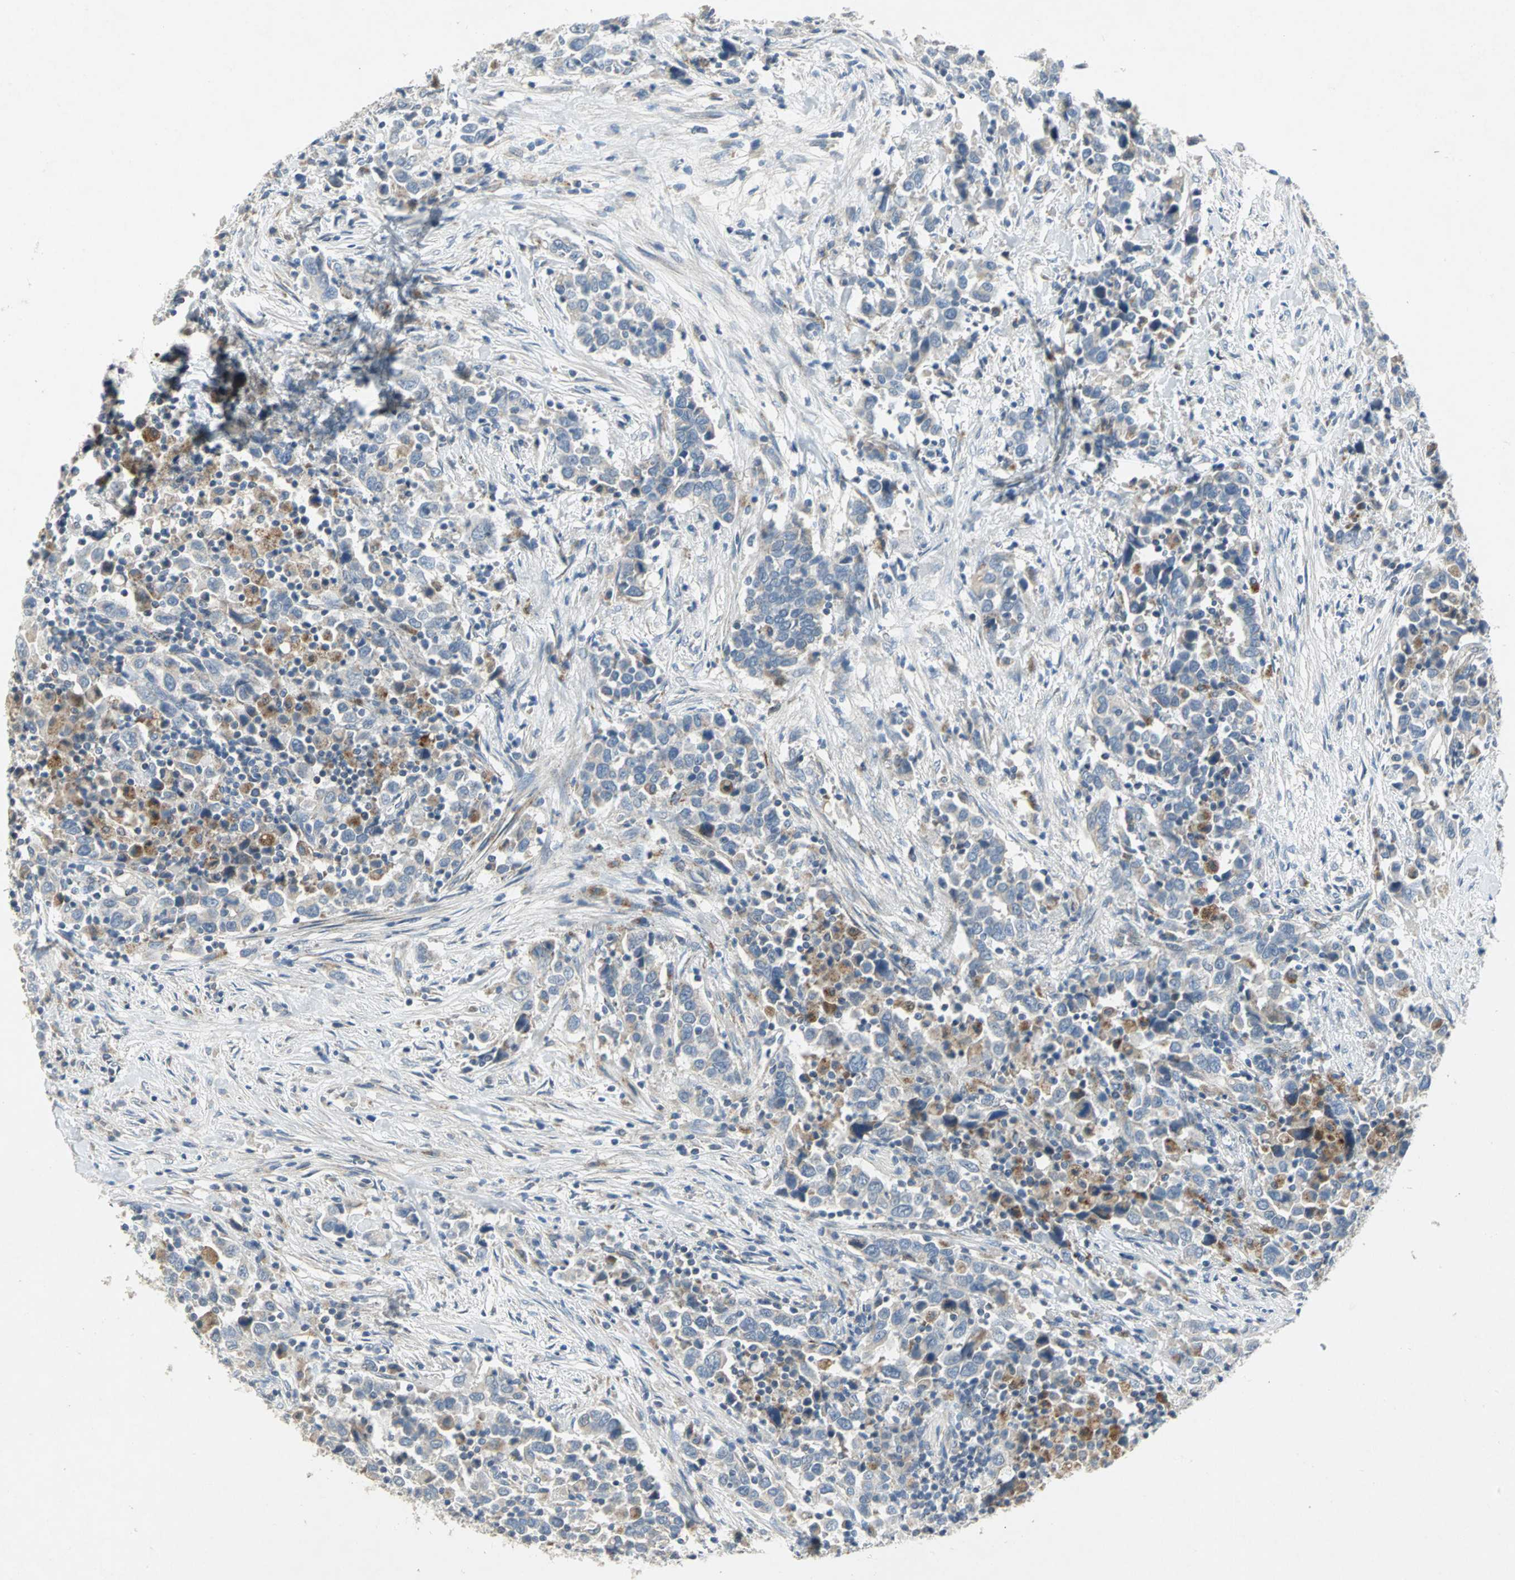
{"staining": {"intensity": "weak", "quantity": ">75%", "location": "cytoplasmic/membranous"}, "tissue": "urothelial cancer", "cell_type": "Tumor cells", "image_type": "cancer", "snomed": [{"axis": "morphology", "description": "Urothelial carcinoma, High grade"}, {"axis": "topography", "description": "Urinary bladder"}], "caption": "Protein expression analysis of high-grade urothelial carcinoma demonstrates weak cytoplasmic/membranous positivity in about >75% of tumor cells.", "gene": "SPPL2B", "patient": {"sex": "male", "age": 61}}